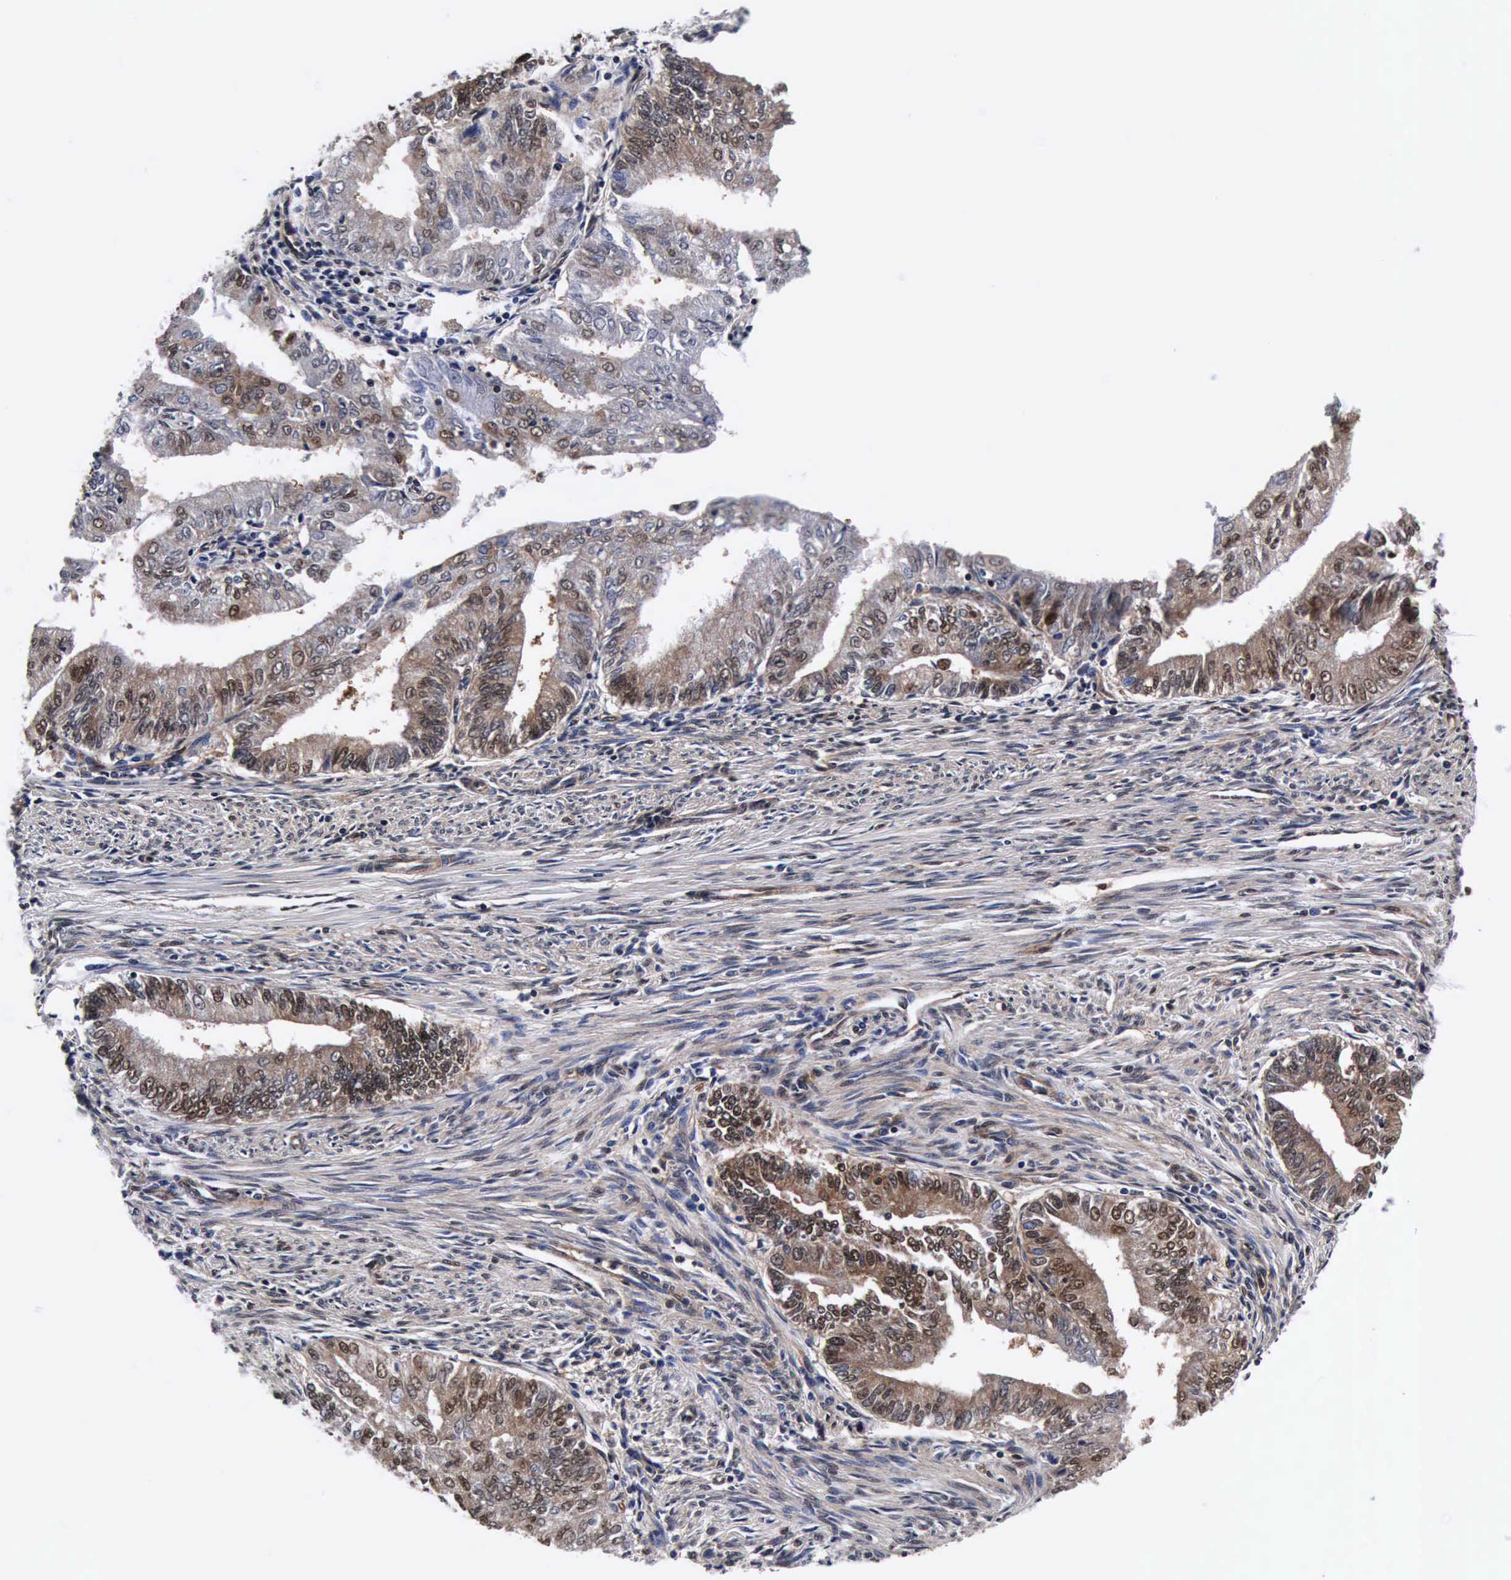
{"staining": {"intensity": "weak", "quantity": "25%-75%", "location": "cytoplasmic/membranous,nuclear"}, "tissue": "endometrial cancer", "cell_type": "Tumor cells", "image_type": "cancer", "snomed": [{"axis": "morphology", "description": "Adenocarcinoma, NOS"}, {"axis": "topography", "description": "Endometrium"}], "caption": "Immunohistochemistry (DAB) staining of adenocarcinoma (endometrial) reveals weak cytoplasmic/membranous and nuclear protein staining in approximately 25%-75% of tumor cells. (Brightfield microscopy of DAB IHC at high magnification).", "gene": "UBC", "patient": {"sex": "female", "age": 66}}